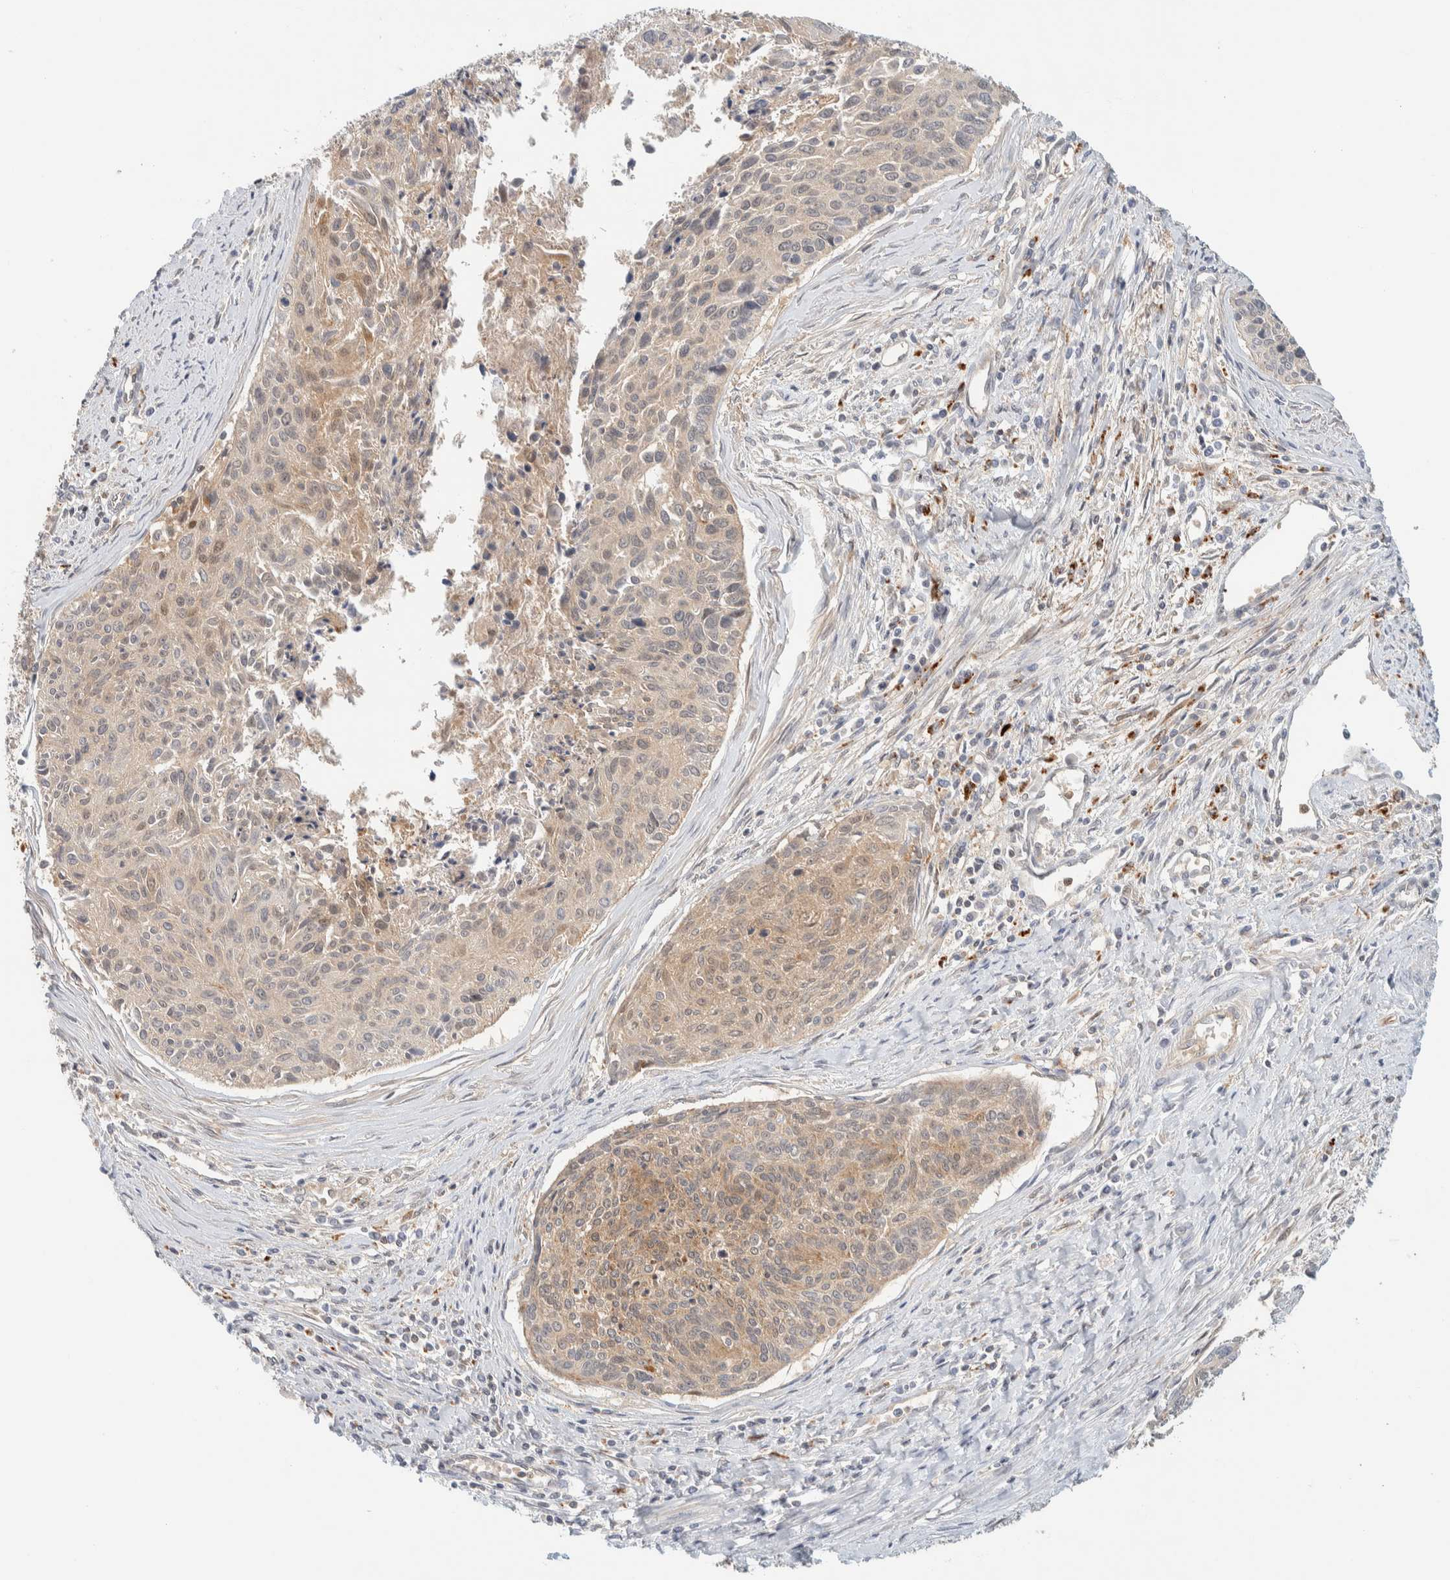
{"staining": {"intensity": "weak", "quantity": ">75%", "location": "cytoplasmic/membranous"}, "tissue": "cervical cancer", "cell_type": "Tumor cells", "image_type": "cancer", "snomed": [{"axis": "morphology", "description": "Squamous cell carcinoma, NOS"}, {"axis": "topography", "description": "Cervix"}], "caption": "Cervical squamous cell carcinoma tissue shows weak cytoplasmic/membranous expression in approximately >75% of tumor cells The protein is stained brown, and the nuclei are stained in blue (DAB IHC with brightfield microscopy, high magnification).", "gene": "GCLM", "patient": {"sex": "female", "age": 55}}